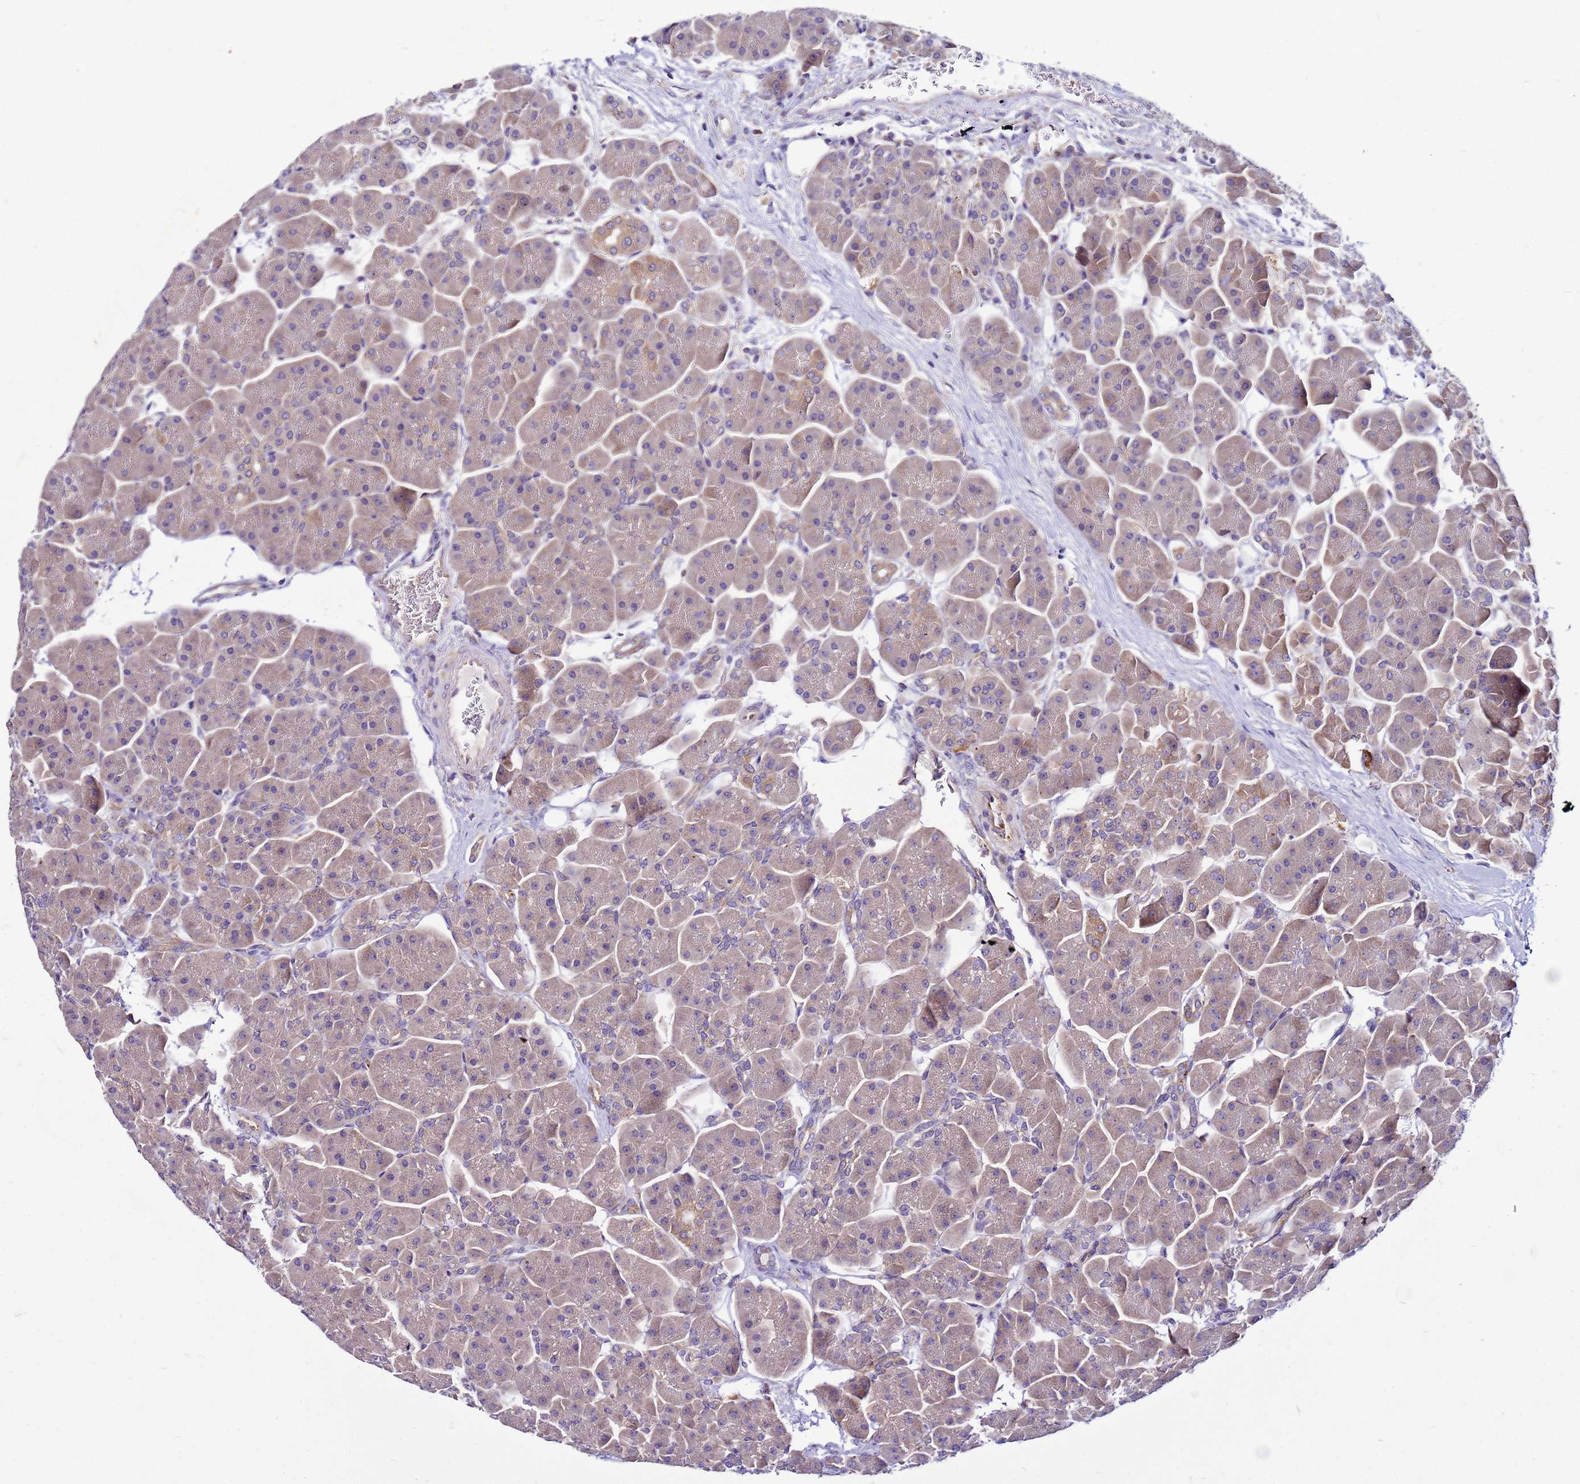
{"staining": {"intensity": "moderate", "quantity": "<25%", "location": "cytoplasmic/membranous"}, "tissue": "pancreas", "cell_type": "Exocrine glandular cells", "image_type": "normal", "snomed": [{"axis": "morphology", "description": "Normal tissue, NOS"}, {"axis": "topography", "description": "Pancreas"}], "caption": "Protein staining of normal pancreas reveals moderate cytoplasmic/membranous positivity in approximately <25% of exocrine glandular cells.", "gene": "PKD1", "patient": {"sex": "male", "age": 66}}